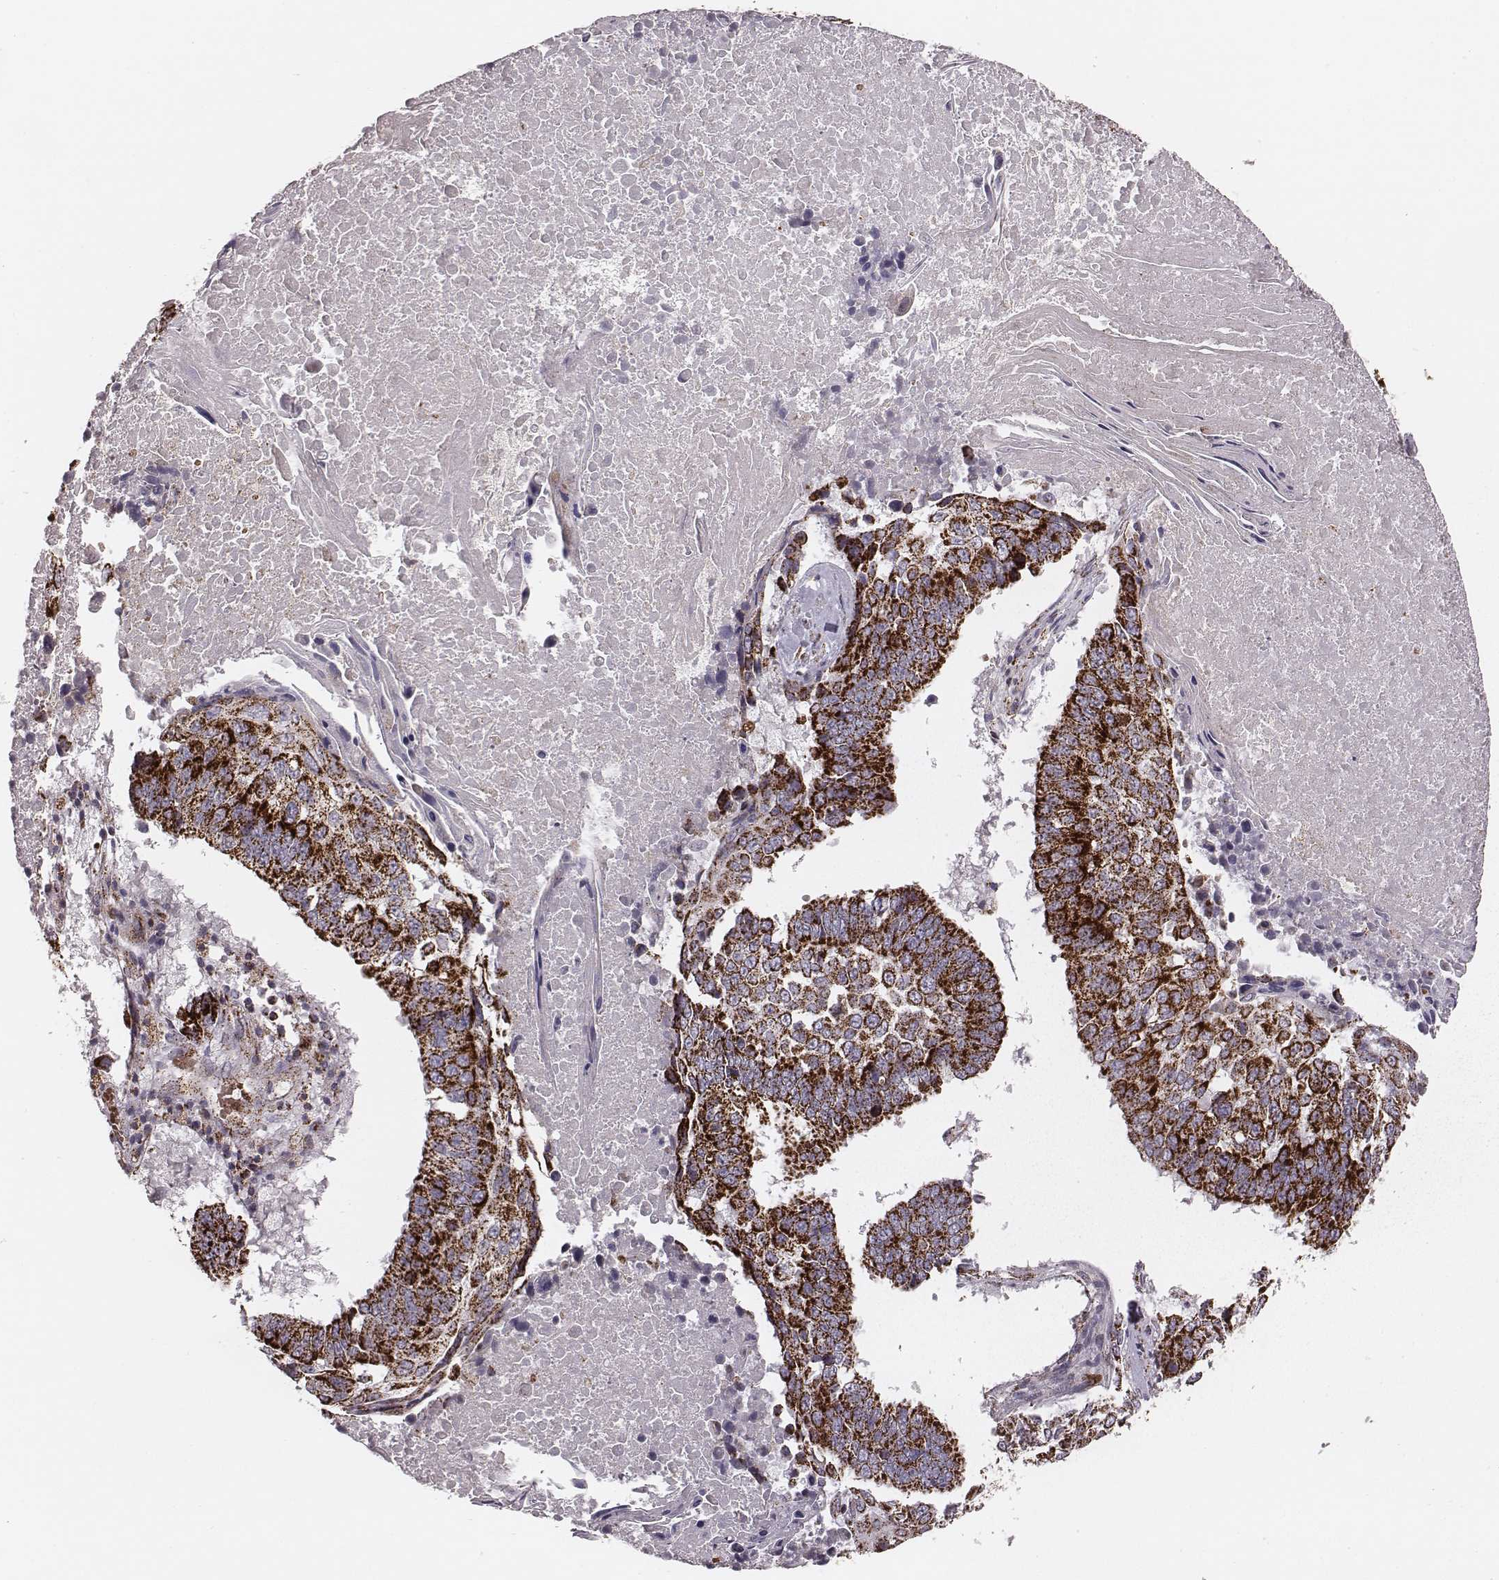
{"staining": {"intensity": "strong", "quantity": ">75%", "location": "cytoplasmic/membranous"}, "tissue": "lung cancer", "cell_type": "Tumor cells", "image_type": "cancer", "snomed": [{"axis": "morphology", "description": "Squamous cell carcinoma, NOS"}, {"axis": "topography", "description": "Lung"}], "caption": "Immunohistochemistry (IHC) staining of lung cancer (squamous cell carcinoma), which shows high levels of strong cytoplasmic/membranous positivity in about >75% of tumor cells indicating strong cytoplasmic/membranous protein expression. The staining was performed using DAB (3,3'-diaminobenzidine) (brown) for protein detection and nuclei were counterstained in hematoxylin (blue).", "gene": "TUFM", "patient": {"sex": "male", "age": 73}}